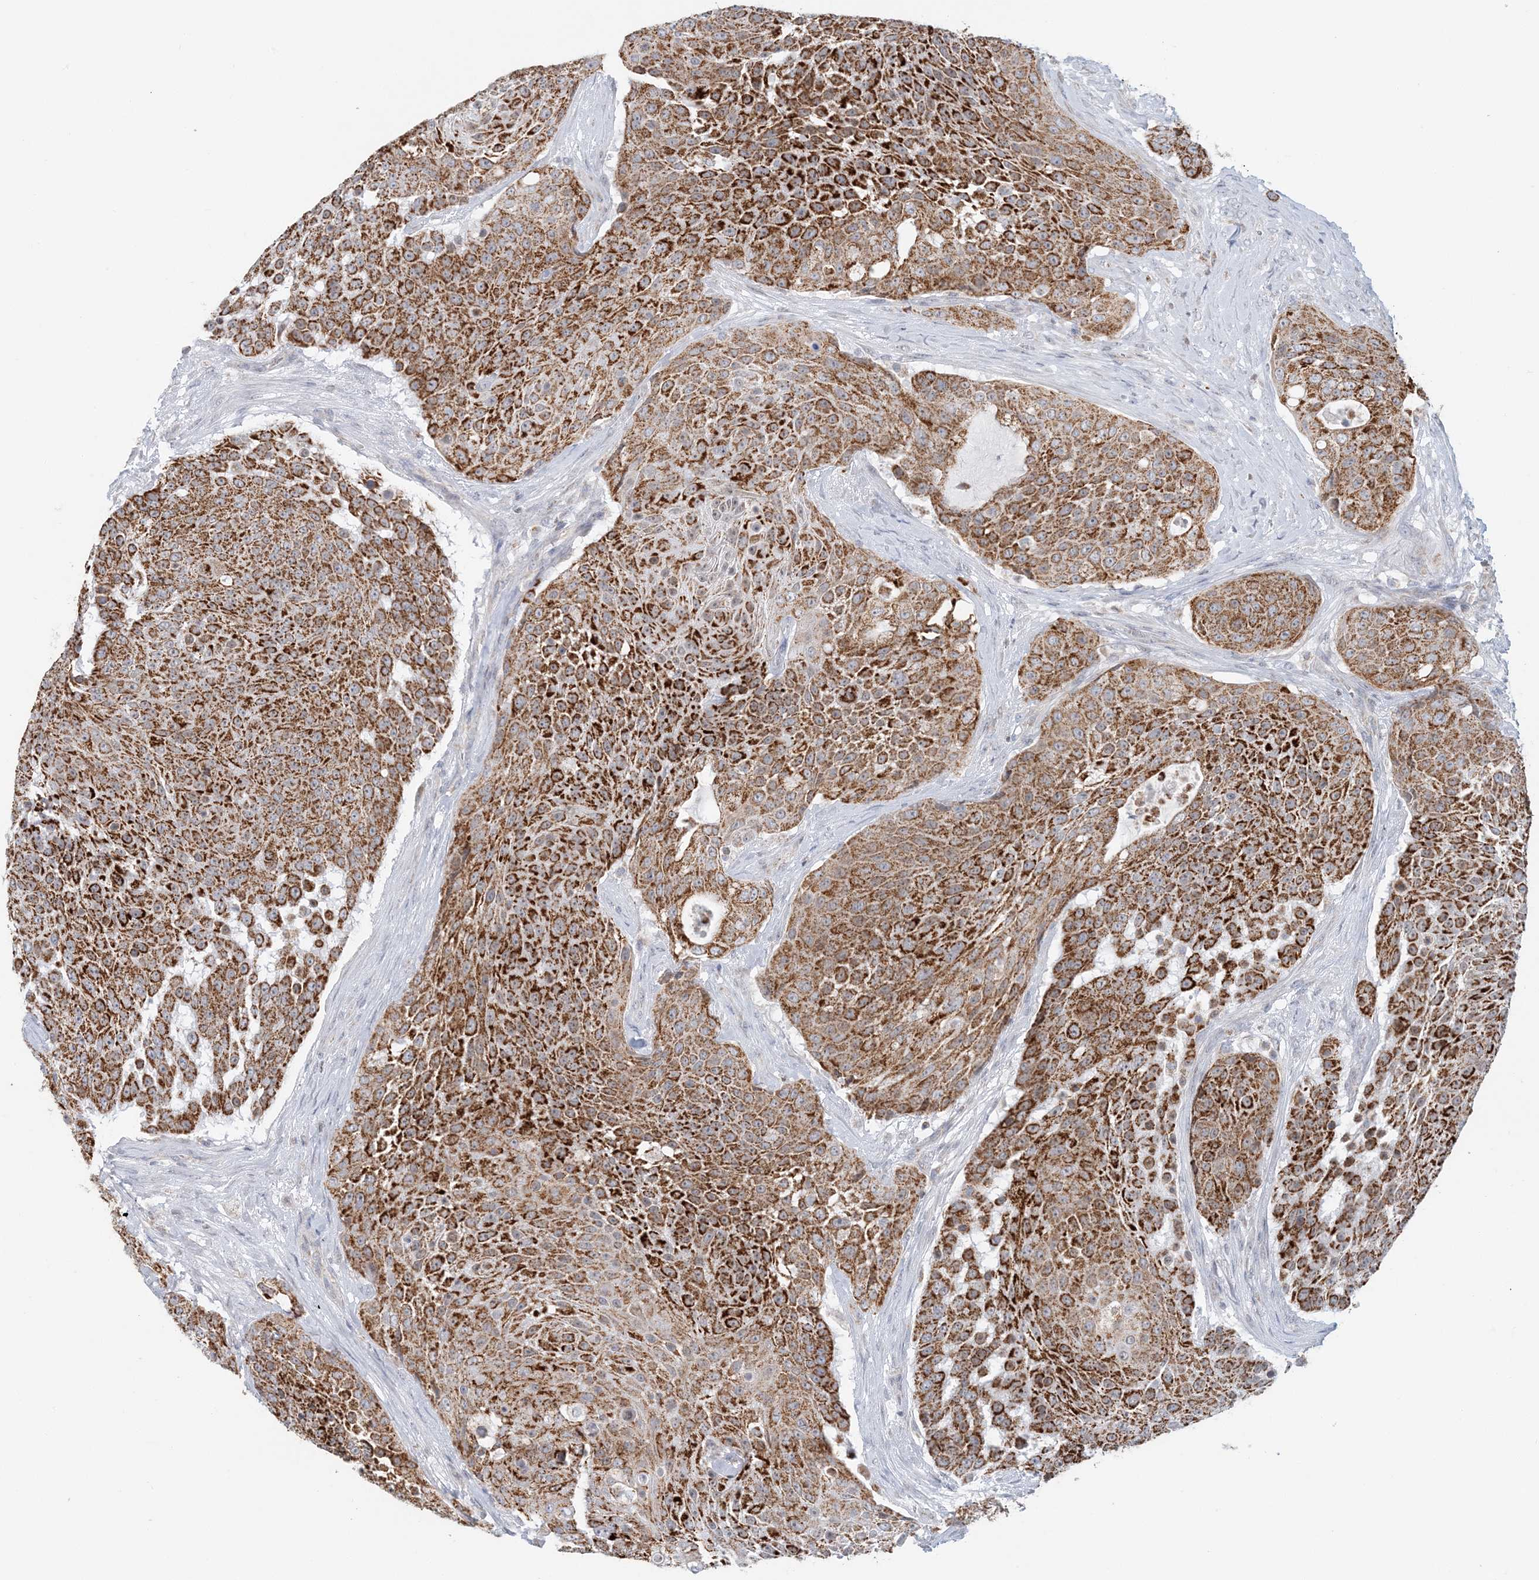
{"staining": {"intensity": "strong", "quantity": ">75%", "location": "cytoplasmic/membranous"}, "tissue": "urothelial cancer", "cell_type": "Tumor cells", "image_type": "cancer", "snomed": [{"axis": "morphology", "description": "Urothelial carcinoma, High grade"}, {"axis": "topography", "description": "Urinary bladder"}], "caption": "Immunohistochemical staining of urothelial cancer shows high levels of strong cytoplasmic/membranous staining in approximately >75% of tumor cells.", "gene": "BDH1", "patient": {"sex": "female", "age": 63}}